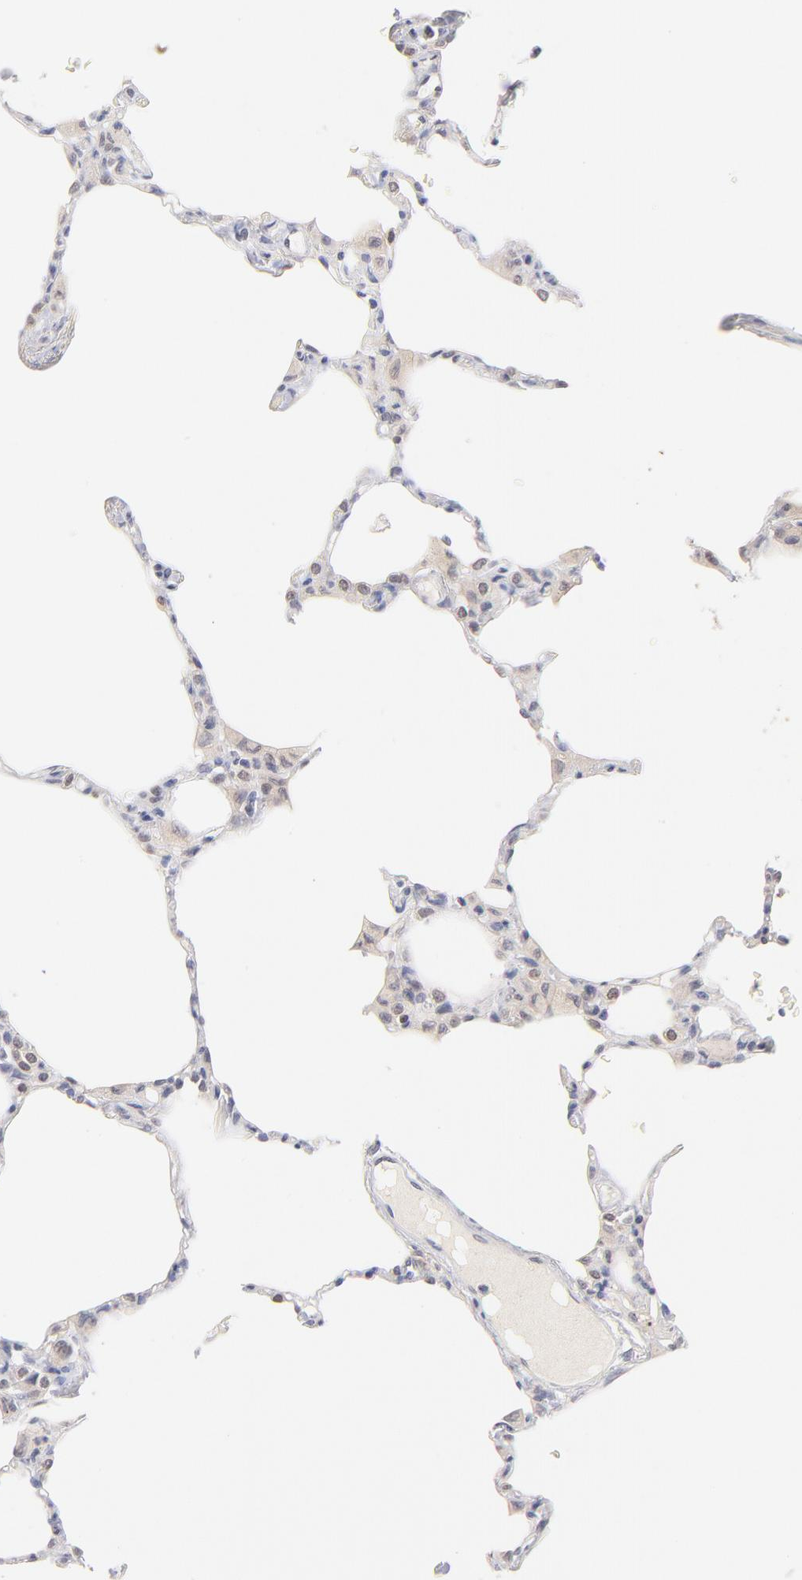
{"staining": {"intensity": "negative", "quantity": "none", "location": "none"}, "tissue": "lung", "cell_type": "Alveolar cells", "image_type": "normal", "snomed": [{"axis": "morphology", "description": "Normal tissue, NOS"}, {"axis": "topography", "description": "Lung"}], "caption": "Alveolar cells show no significant protein expression in benign lung.", "gene": "CASP6", "patient": {"sex": "female", "age": 49}}